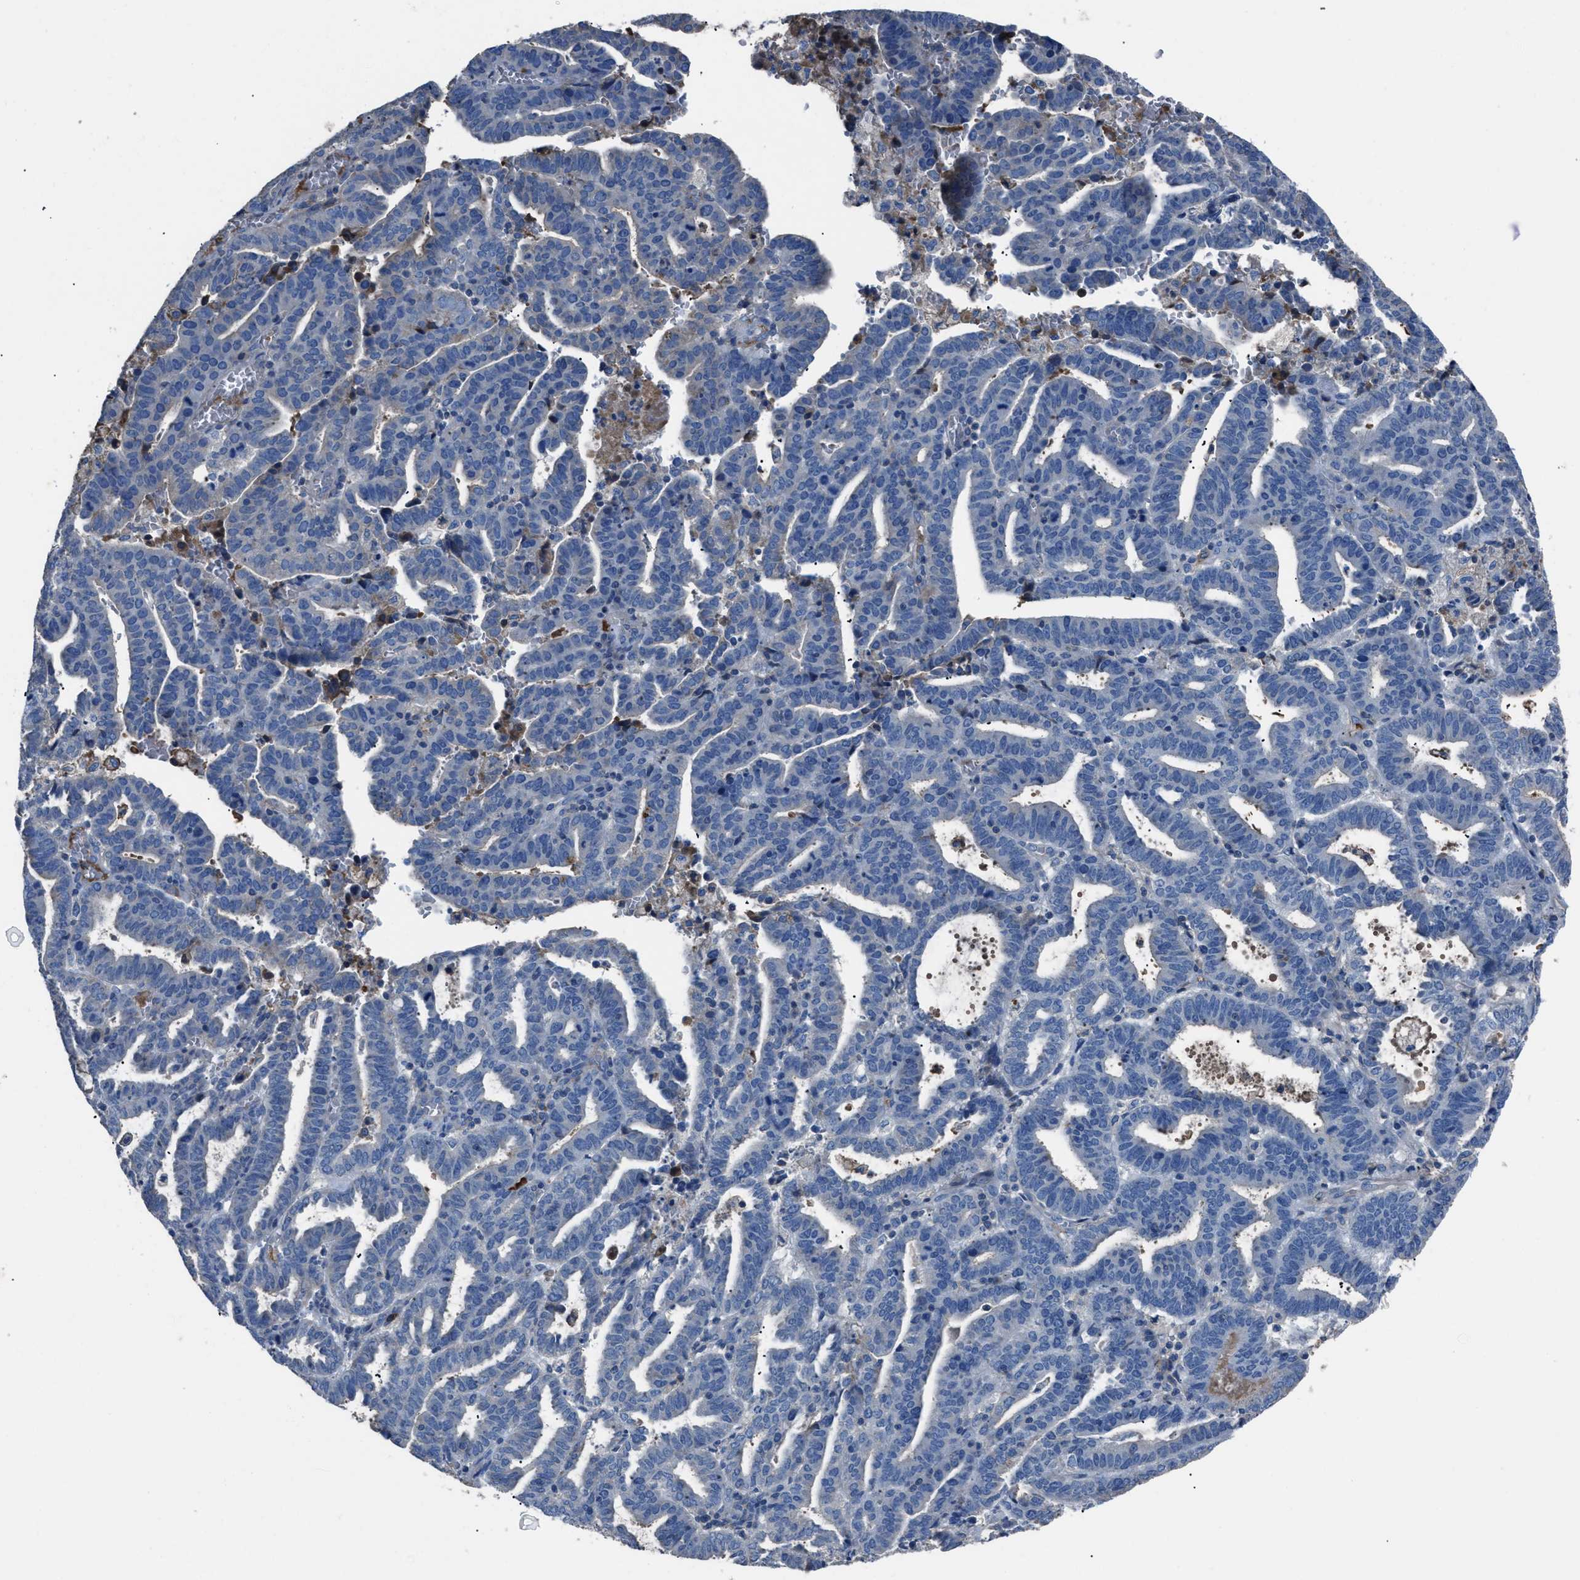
{"staining": {"intensity": "negative", "quantity": "none", "location": "none"}, "tissue": "endometrial cancer", "cell_type": "Tumor cells", "image_type": "cancer", "snomed": [{"axis": "morphology", "description": "Adenocarcinoma, NOS"}, {"axis": "topography", "description": "Uterus"}], "caption": "DAB immunohistochemical staining of human endometrial cancer shows no significant staining in tumor cells.", "gene": "SGCZ", "patient": {"sex": "female", "age": 83}}